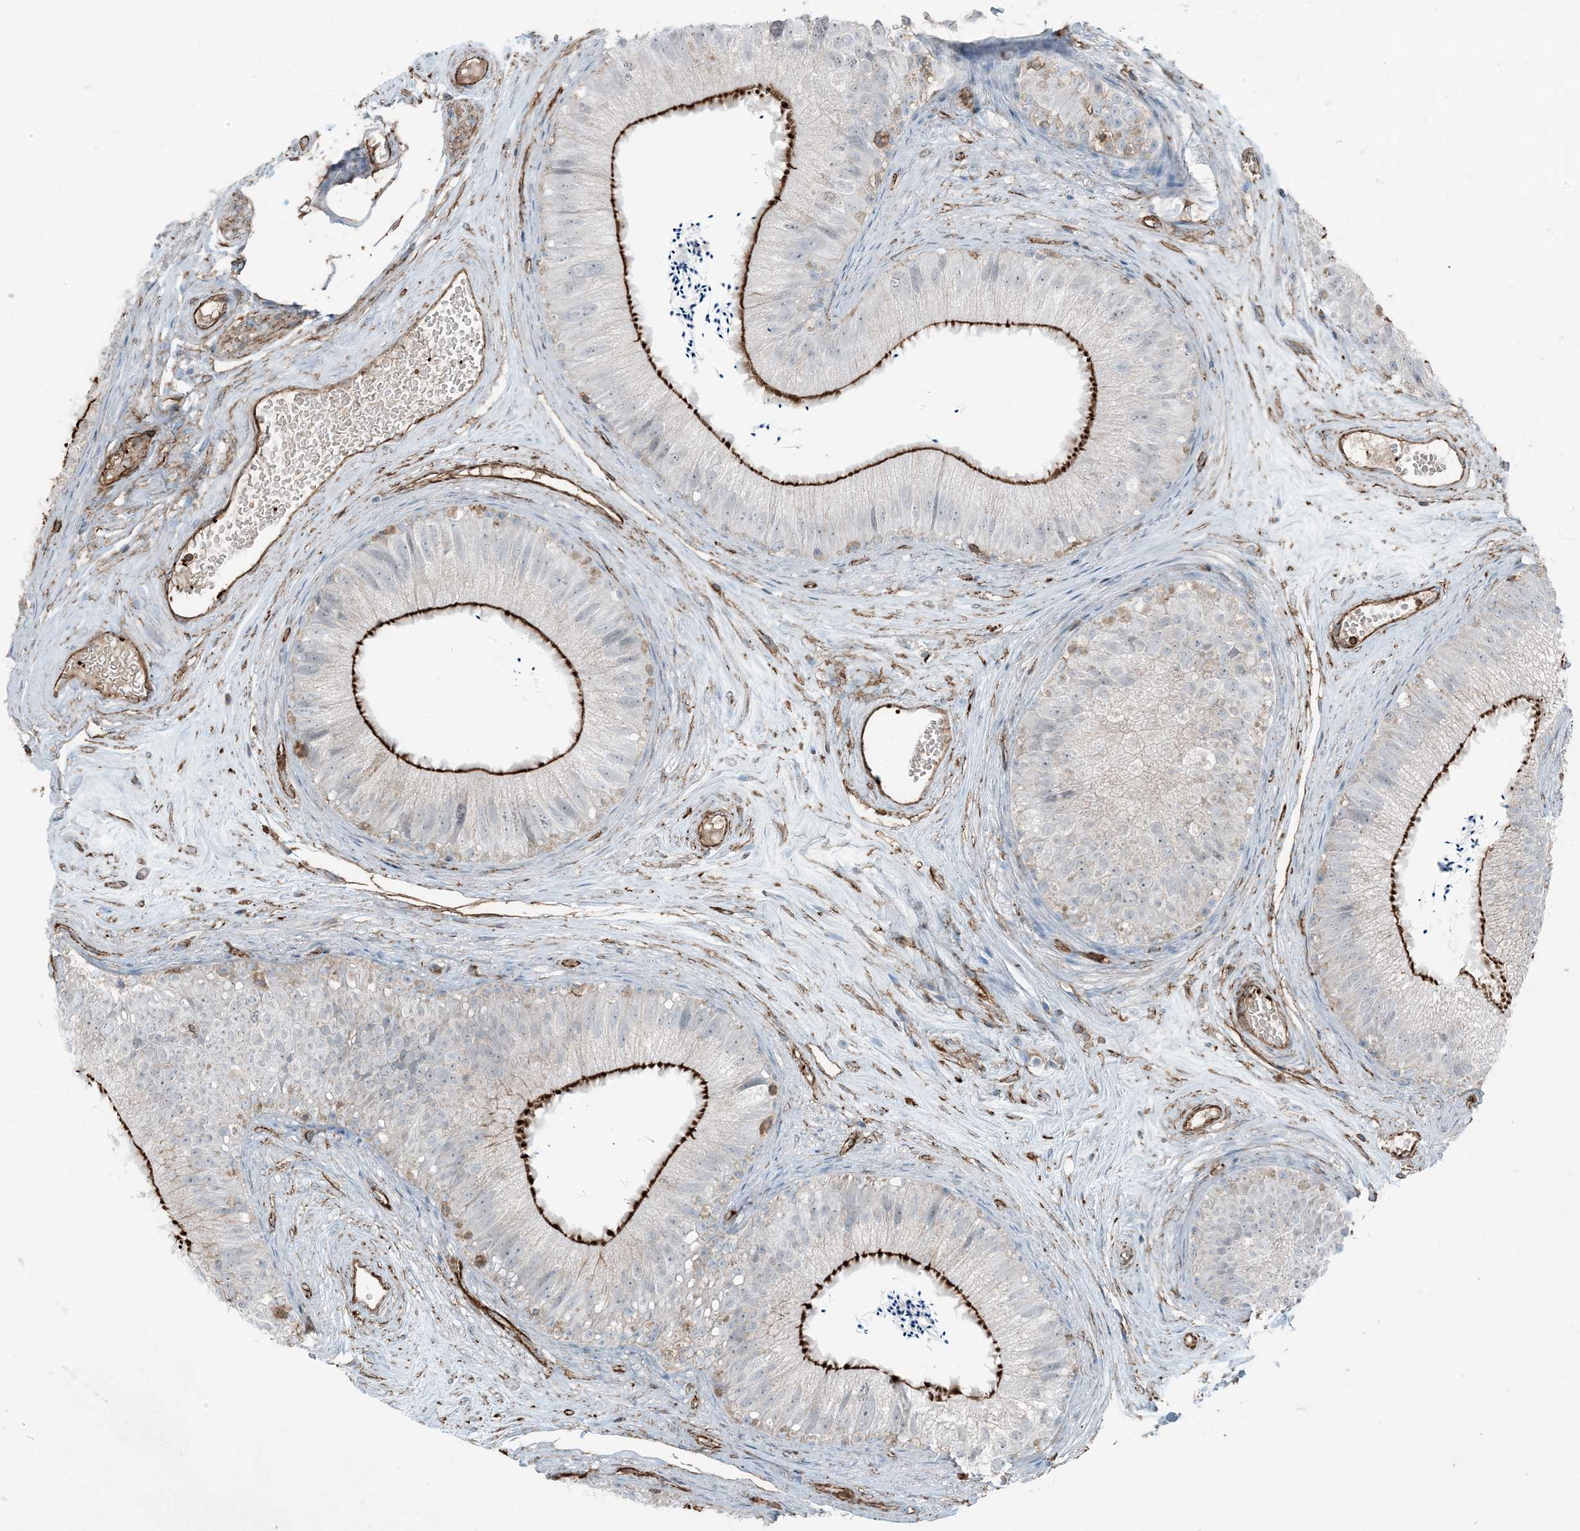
{"staining": {"intensity": "strong", "quantity": "25%-75%", "location": "cytoplasmic/membranous"}, "tissue": "epididymis", "cell_type": "Glandular cells", "image_type": "normal", "snomed": [{"axis": "morphology", "description": "Normal tissue, NOS"}, {"axis": "topography", "description": "Epididymis"}], "caption": "Immunohistochemical staining of normal human epididymis reveals 25%-75% levels of strong cytoplasmic/membranous protein staining in approximately 25%-75% of glandular cells.", "gene": "APOBEC3C", "patient": {"sex": "male", "age": 77}}